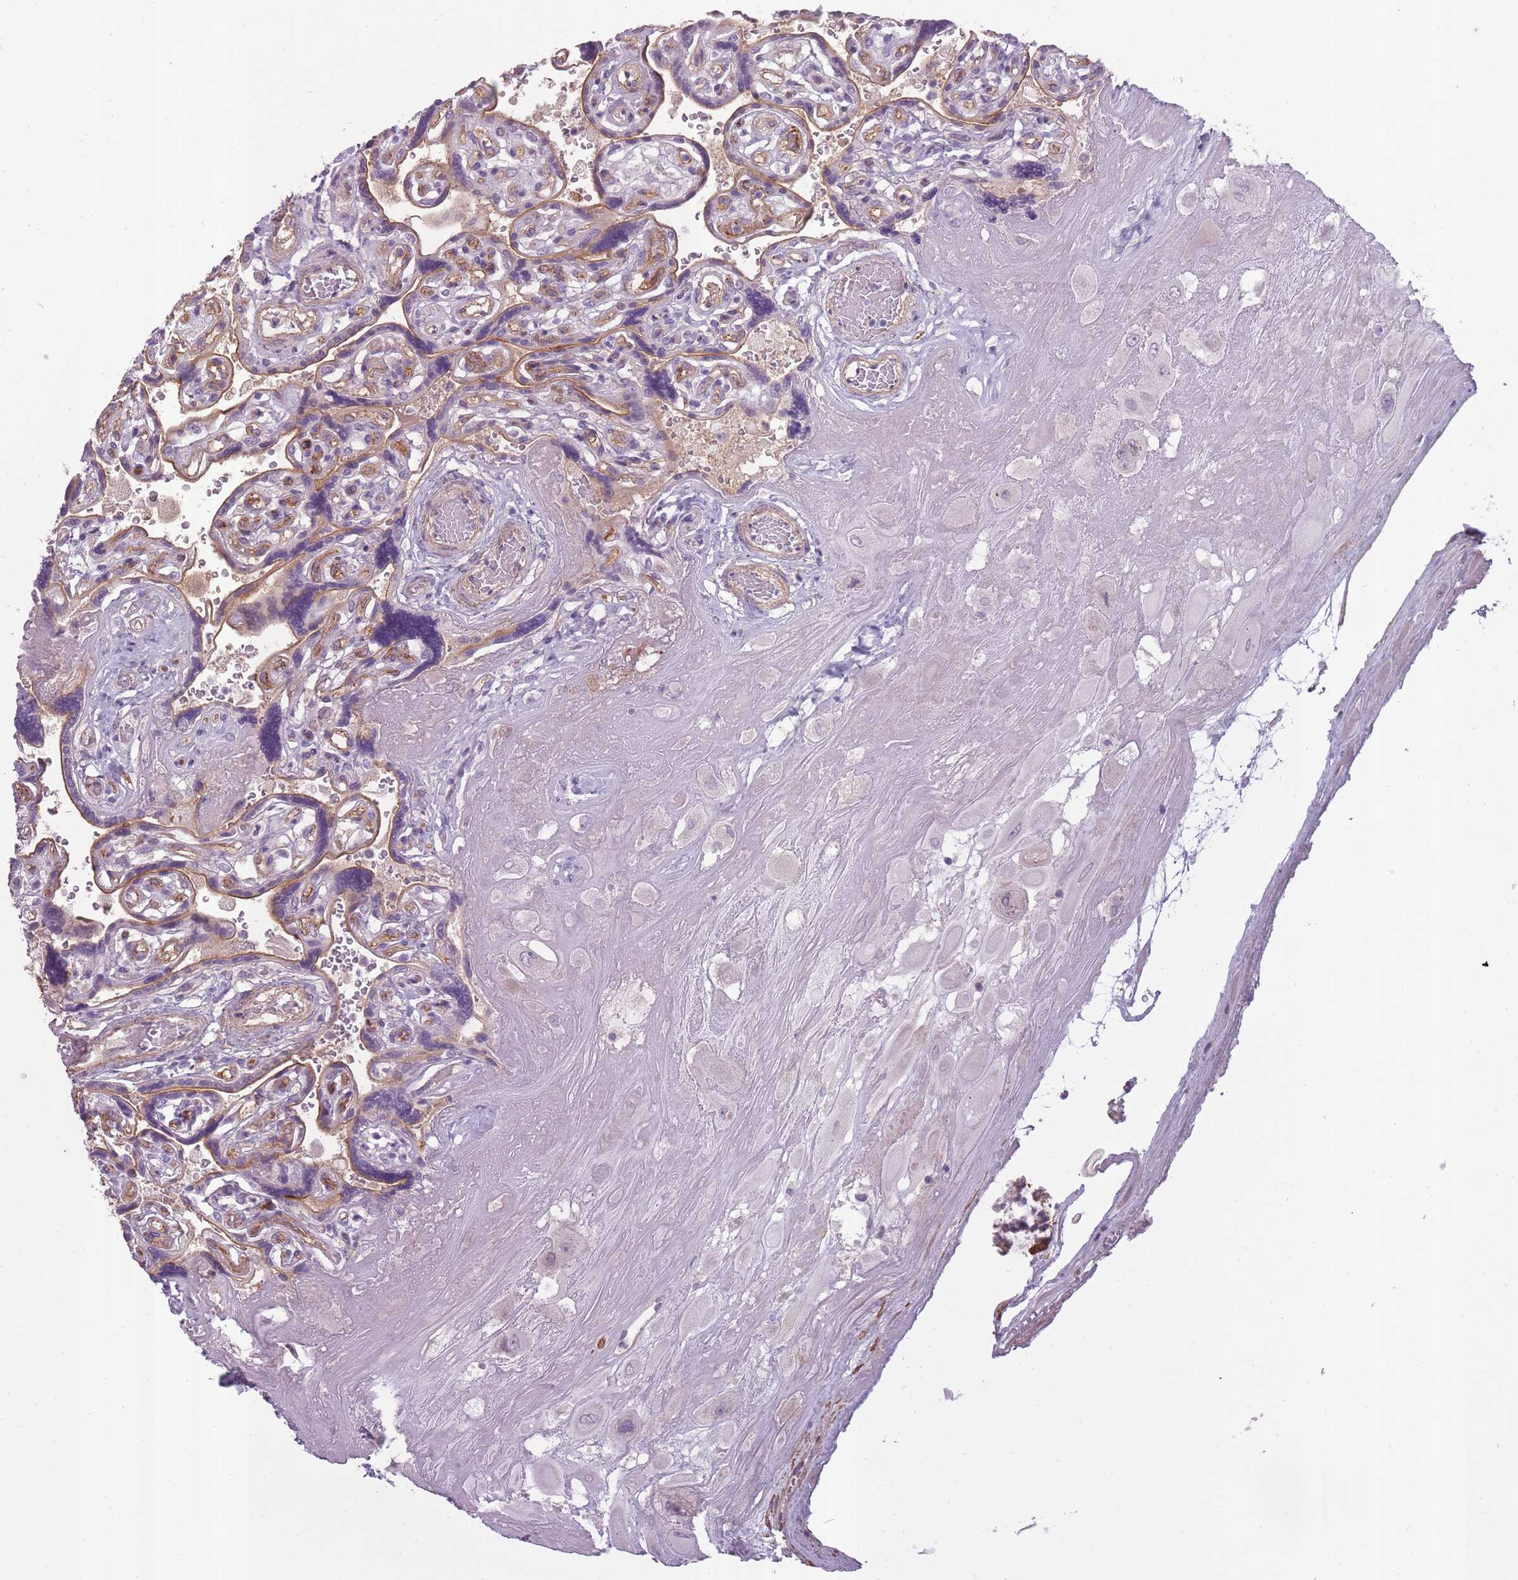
{"staining": {"intensity": "negative", "quantity": "none", "location": "none"}, "tissue": "placenta", "cell_type": "Decidual cells", "image_type": "normal", "snomed": [{"axis": "morphology", "description": "Normal tissue, NOS"}, {"axis": "topography", "description": "Placenta"}], "caption": "Histopathology image shows no significant protein expression in decidual cells of normal placenta. (Stains: DAB (3,3'-diaminobenzidine) immunohistochemistry (IHC) with hematoxylin counter stain, Microscopy: brightfield microscopy at high magnification).", "gene": "SLC8A2", "patient": {"sex": "female", "age": 32}}